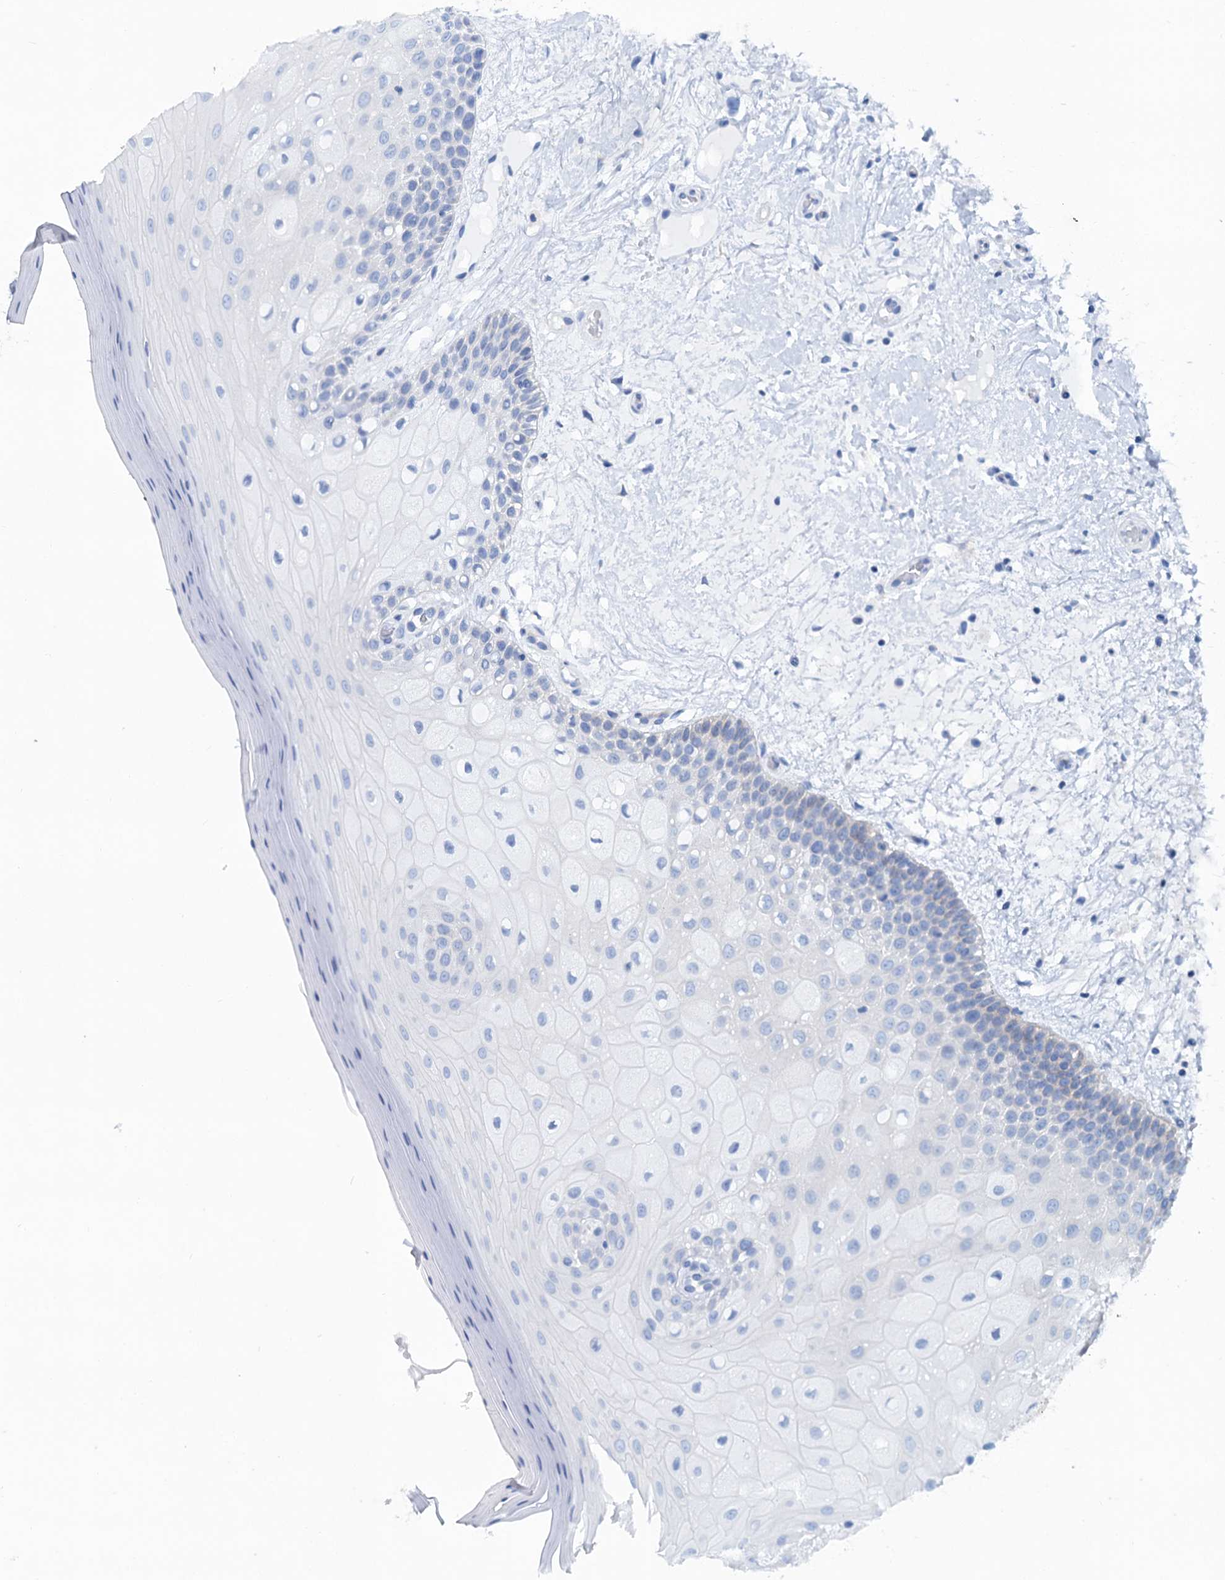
{"staining": {"intensity": "negative", "quantity": "none", "location": "none"}, "tissue": "oral mucosa", "cell_type": "Squamous epithelial cells", "image_type": "normal", "snomed": [{"axis": "morphology", "description": "Normal tissue, NOS"}, {"axis": "topography", "description": "Oral tissue"}, {"axis": "topography", "description": "Tounge, NOS"}], "caption": "Protein analysis of normal oral mucosa demonstrates no significant staining in squamous epithelial cells.", "gene": "SLC1A3", "patient": {"sex": "male", "age": 47}}